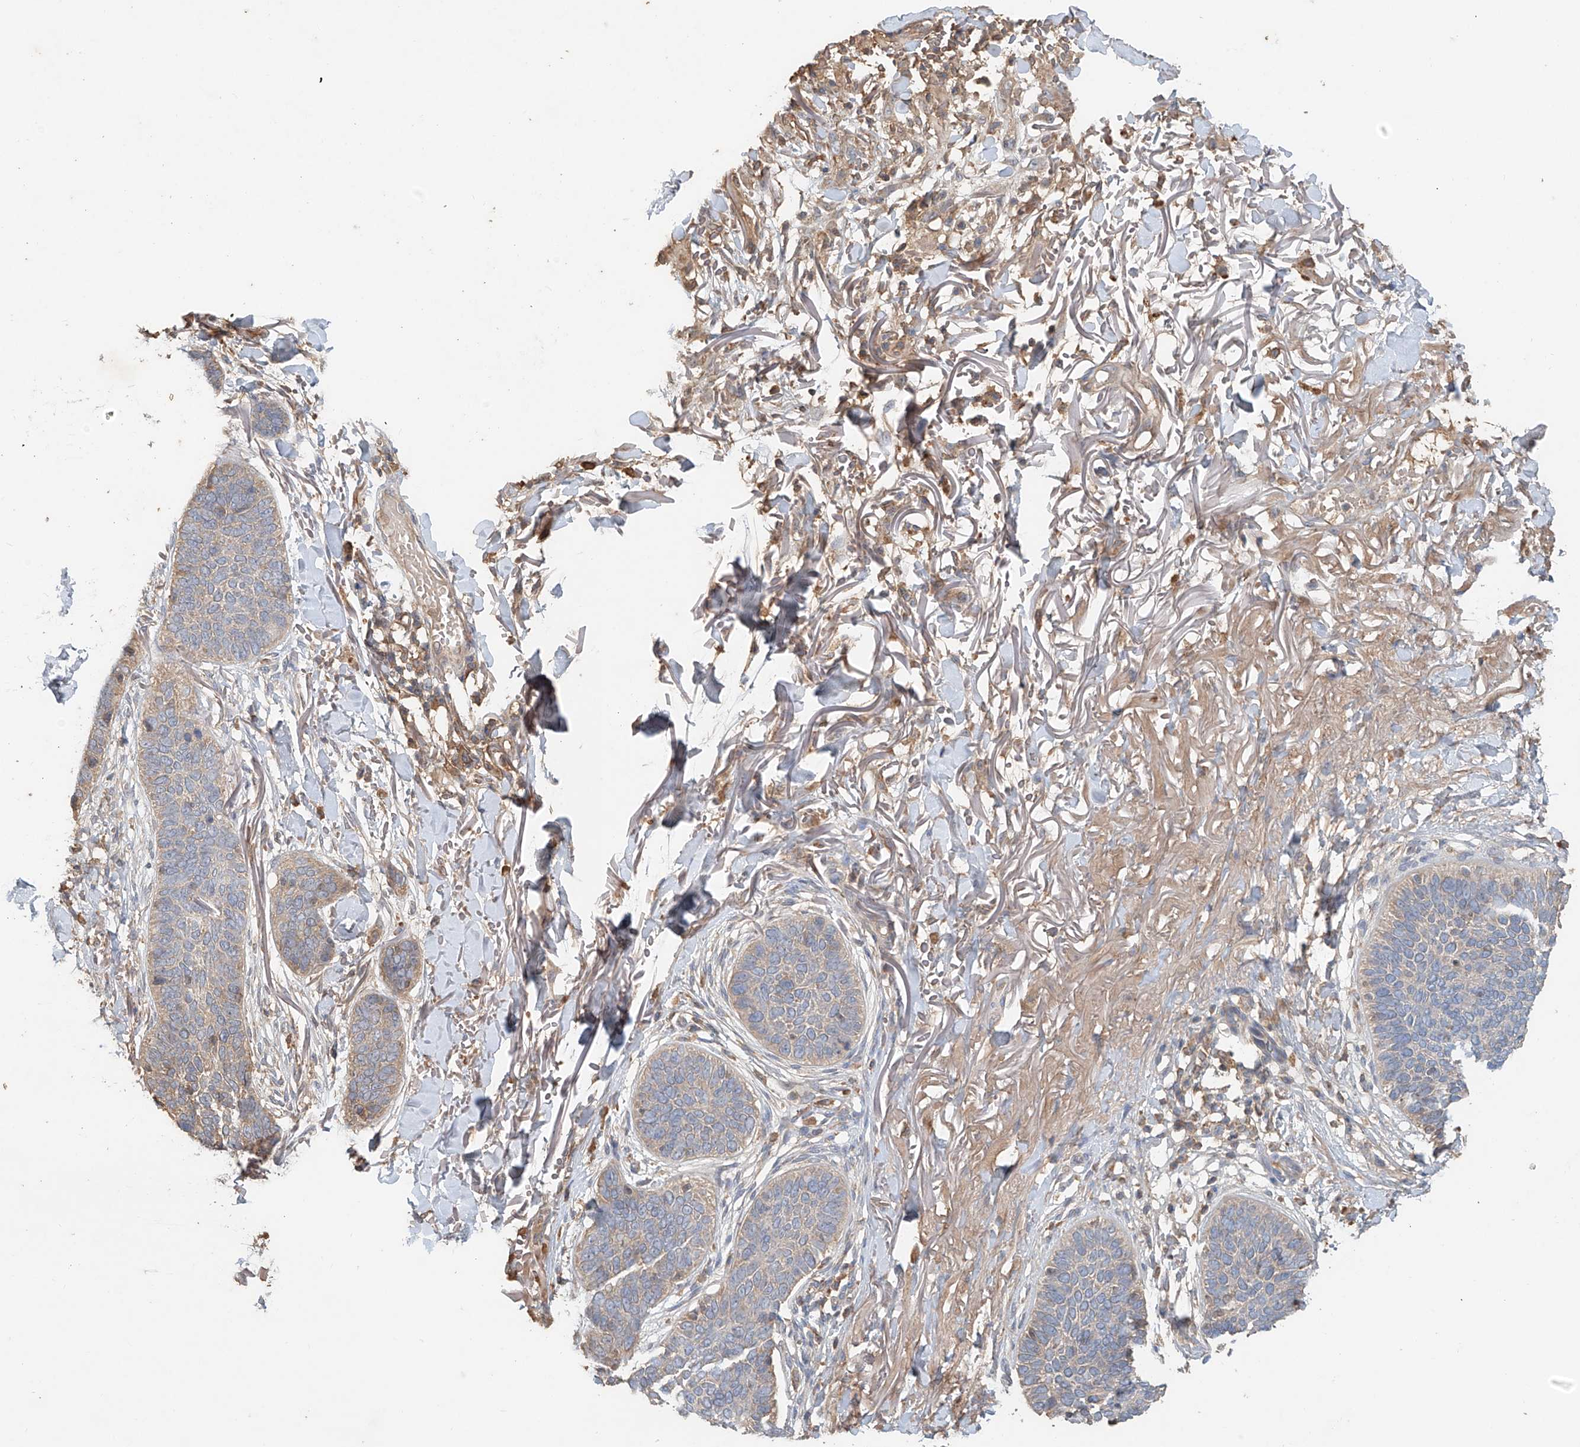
{"staining": {"intensity": "negative", "quantity": "none", "location": "none"}, "tissue": "skin cancer", "cell_type": "Tumor cells", "image_type": "cancer", "snomed": [{"axis": "morphology", "description": "Basal cell carcinoma"}, {"axis": "topography", "description": "Skin"}], "caption": "A high-resolution histopathology image shows immunohistochemistry (IHC) staining of skin cancer (basal cell carcinoma), which reveals no significant expression in tumor cells.", "gene": "GNB1L", "patient": {"sex": "male", "age": 85}}